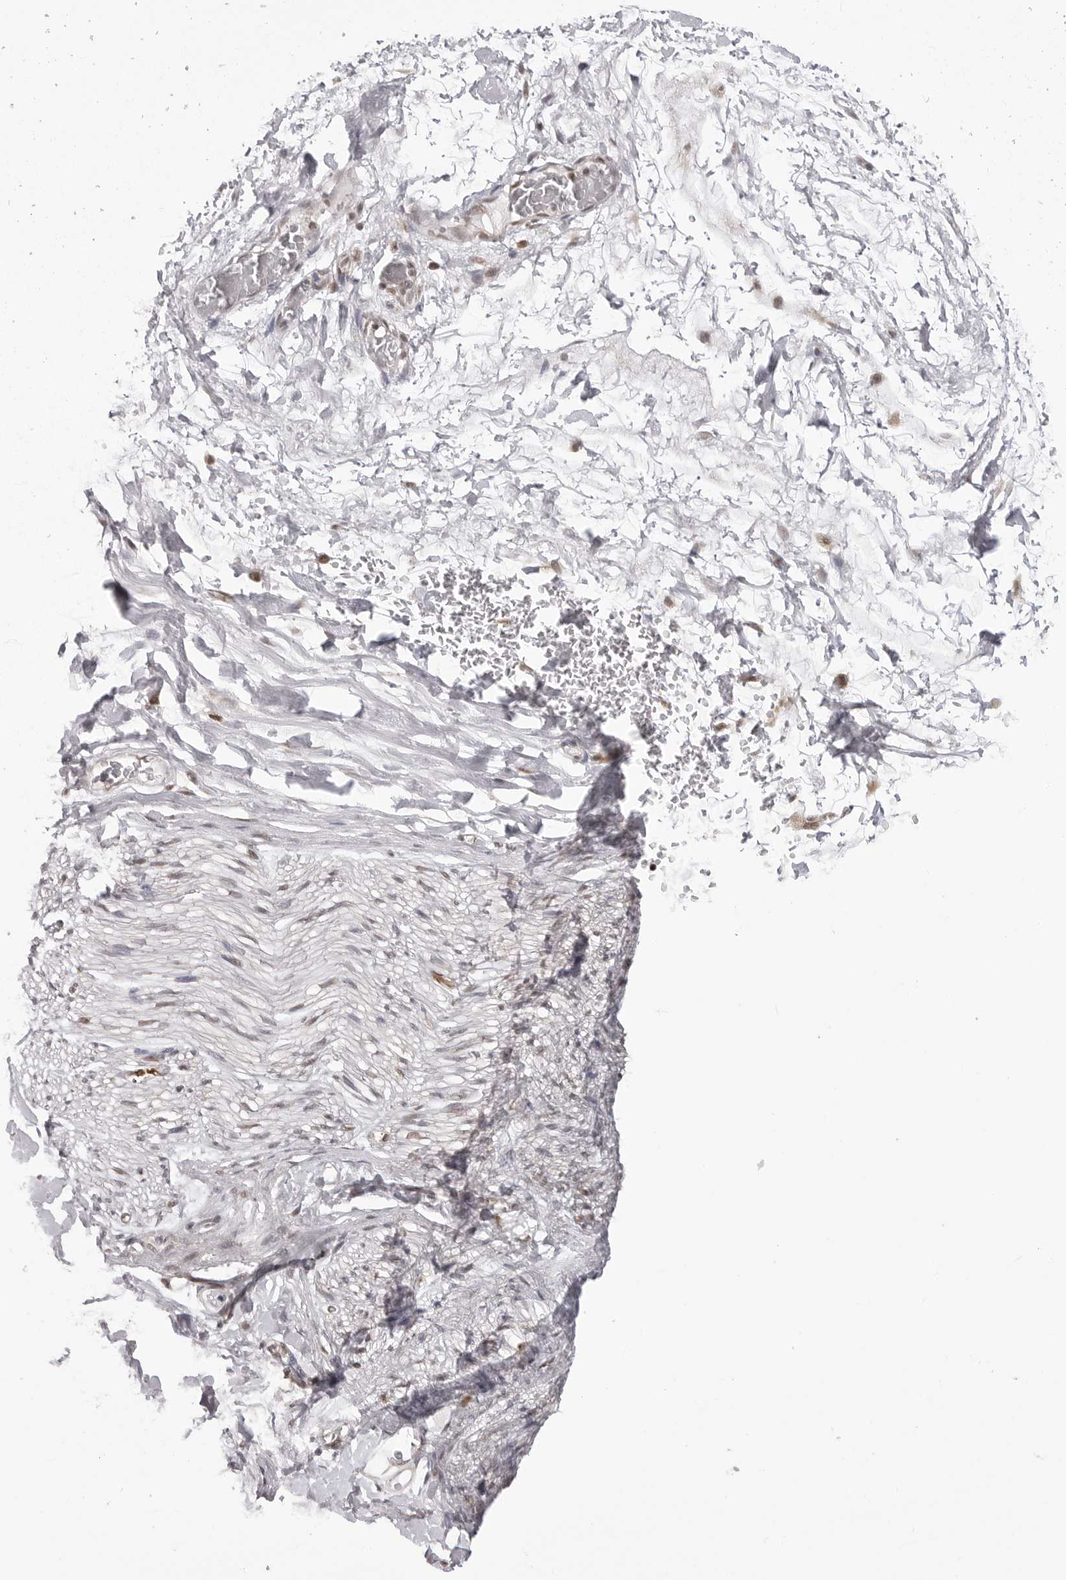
{"staining": {"intensity": "negative", "quantity": "none", "location": "none"}, "tissue": "adipose tissue", "cell_type": "Adipocytes", "image_type": "normal", "snomed": [{"axis": "morphology", "description": "Normal tissue, NOS"}, {"axis": "morphology", "description": "Adenocarcinoma, NOS"}, {"axis": "topography", "description": "Esophagus"}], "caption": "Immunohistochemical staining of unremarkable adipose tissue reveals no significant positivity in adipocytes. Brightfield microscopy of immunohistochemistry (IHC) stained with DAB (3,3'-diaminobenzidine) (brown) and hematoxylin (blue), captured at high magnification.", "gene": "PHF3", "patient": {"sex": "male", "age": 62}}